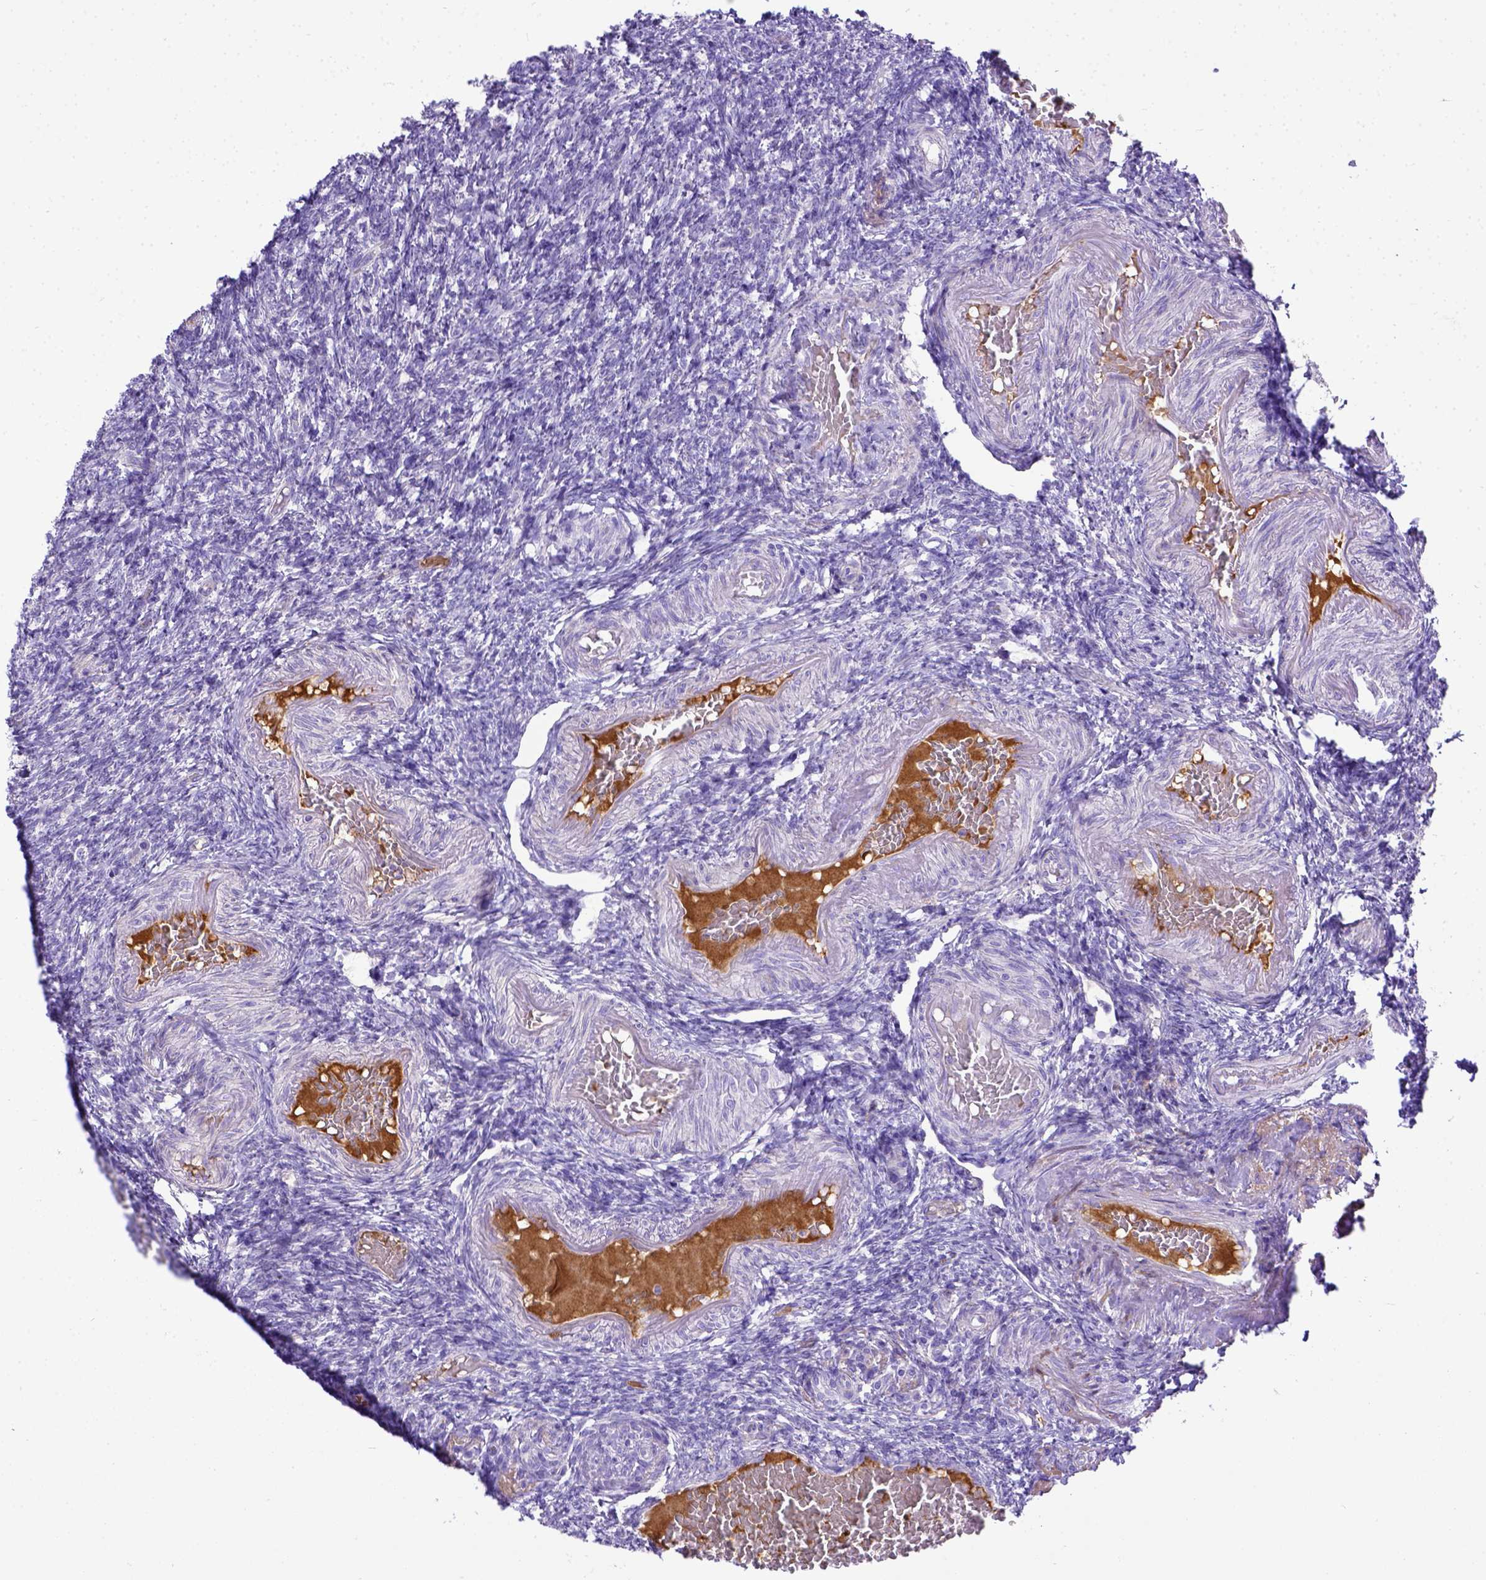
{"staining": {"intensity": "negative", "quantity": "none", "location": "none"}, "tissue": "ovary", "cell_type": "Follicle cells", "image_type": "normal", "snomed": [{"axis": "morphology", "description": "Normal tissue, NOS"}, {"axis": "topography", "description": "Ovary"}], "caption": "An IHC micrograph of benign ovary is shown. There is no staining in follicle cells of ovary.", "gene": "CFAP300", "patient": {"sex": "female", "age": 39}}